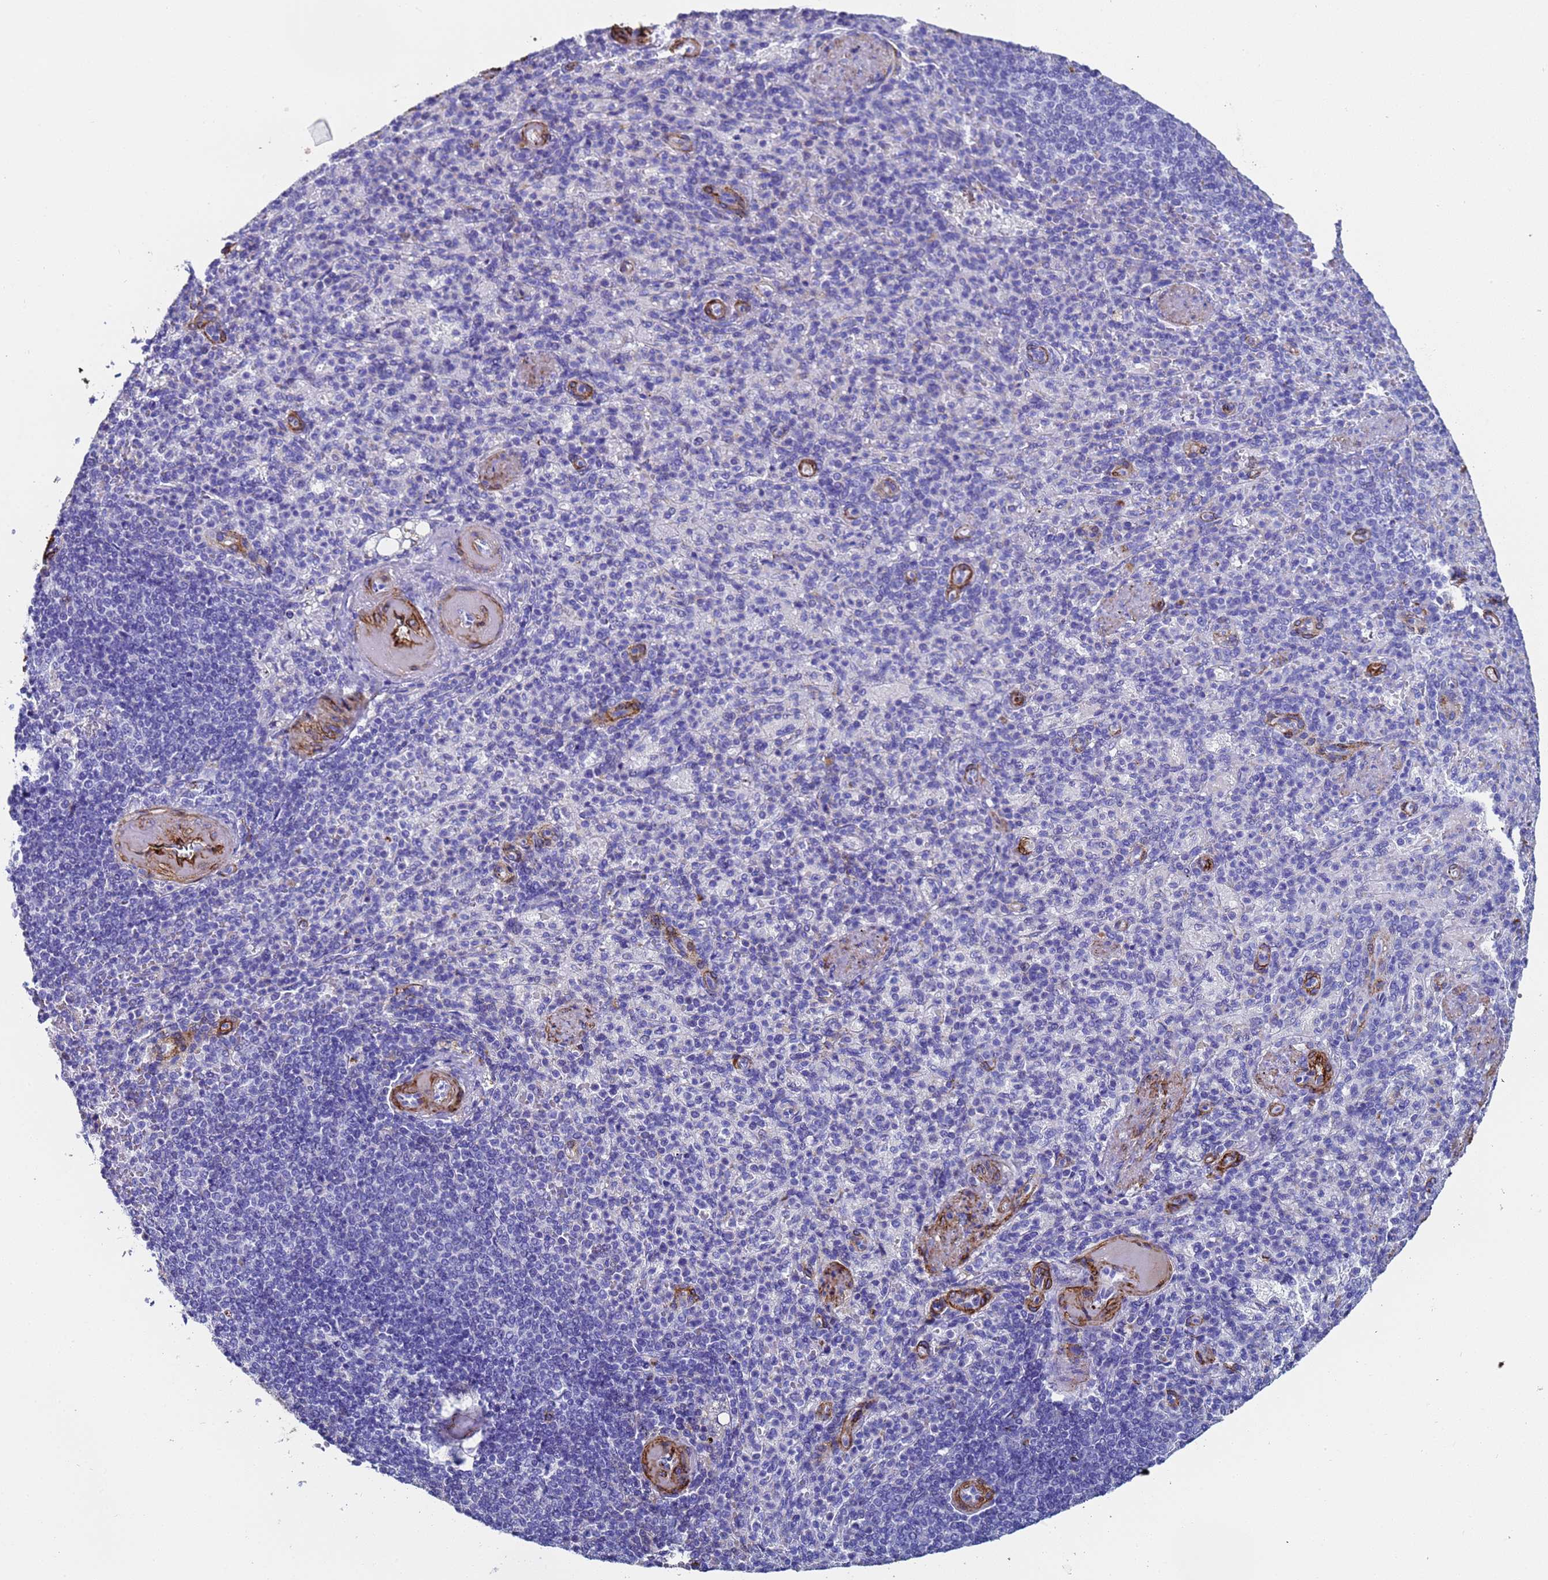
{"staining": {"intensity": "negative", "quantity": "none", "location": "none"}, "tissue": "spleen", "cell_type": "Cells in red pulp", "image_type": "normal", "snomed": [{"axis": "morphology", "description": "Normal tissue, NOS"}, {"axis": "topography", "description": "Spleen"}], "caption": "A photomicrograph of spleen stained for a protein shows no brown staining in cells in red pulp. (DAB (3,3'-diaminobenzidine) IHC visualized using brightfield microscopy, high magnification).", "gene": "ADIPOQ", "patient": {"sex": "female", "age": 74}}